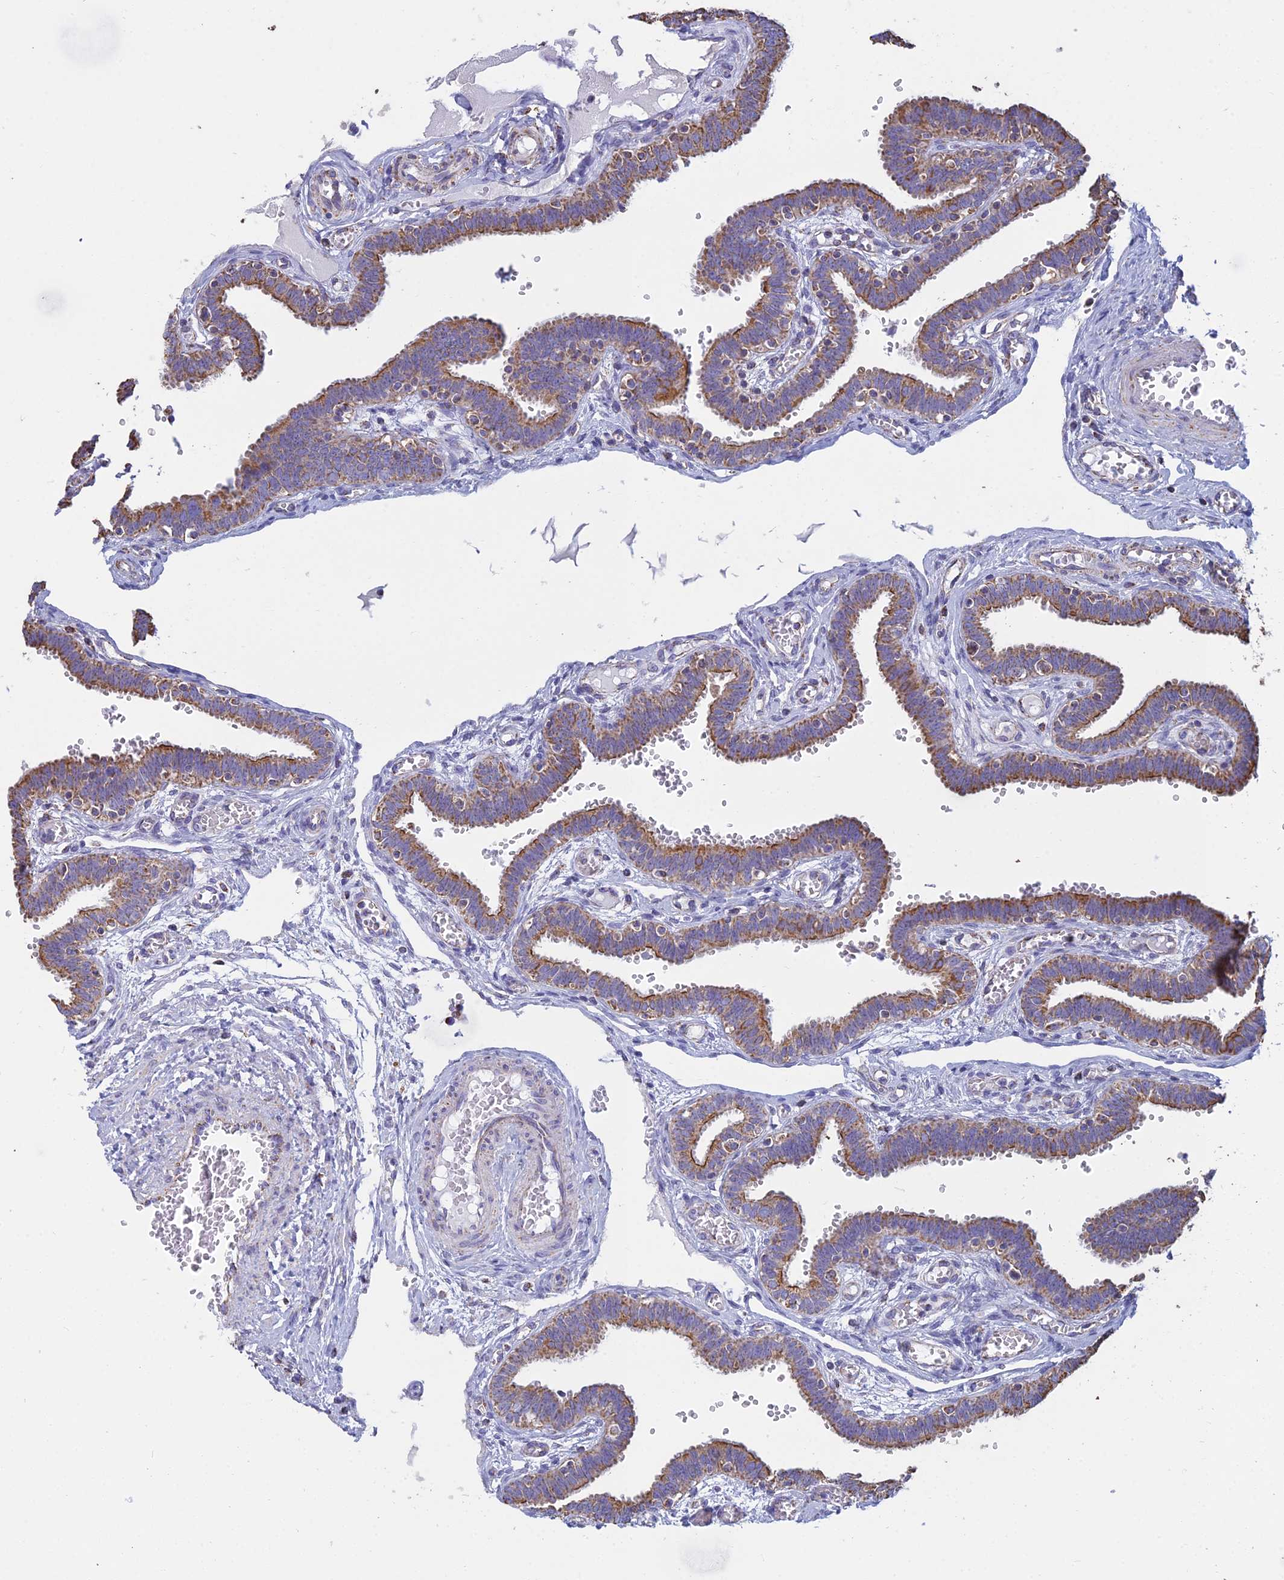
{"staining": {"intensity": "moderate", "quantity": ">75%", "location": "cytoplasmic/membranous"}, "tissue": "fallopian tube", "cell_type": "Glandular cells", "image_type": "normal", "snomed": [{"axis": "morphology", "description": "Normal tissue, NOS"}, {"axis": "topography", "description": "Fallopian tube"}, {"axis": "topography", "description": "Placenta"}], "caption": "Immunohistochemistry histopathology image of benign fallopian tube: human fallopian tube stained using immunohistochemistry demonstrates medium levels of moderate protein expression localized specifically in the cytoplasmic/membranous of glandular cells, appearing as a cytoplasmic/membranous brown color.", "gene": "OR2W3", "patient": {"sex": "female", "age": 32}}